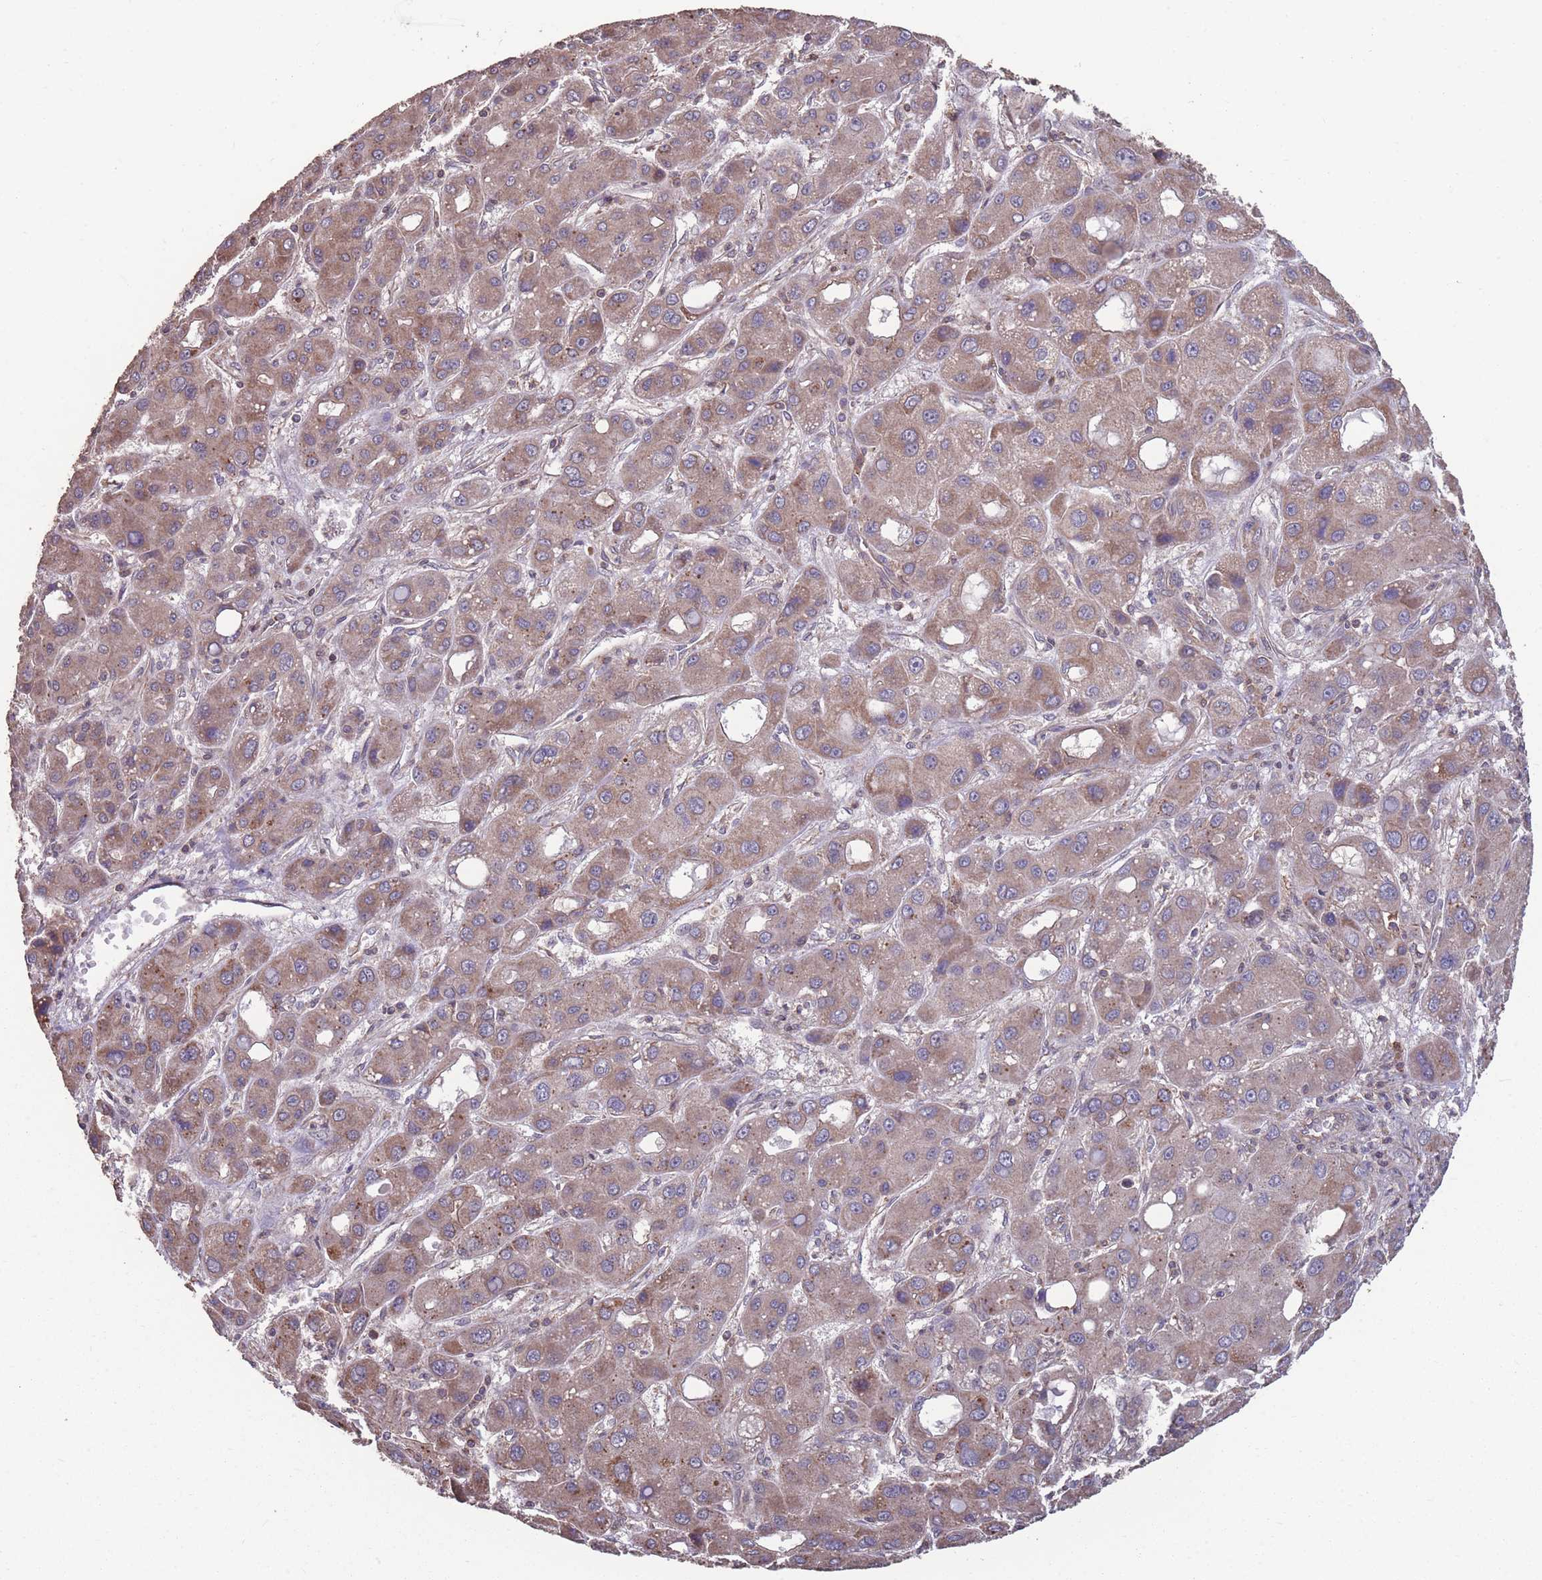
{"staining": {"intensity": "weak", "quantity": ">75%", "location": "cytoplasmic/membranous"}, "tissue": "liver cancer", "cell_type": "Tumor cells", "image_type": "cancer", "snomed": [{"axis": "morphology", "description": "Carcinoma, Hepatocellular, NOS"}, {"axis": "topography", "description": "Liver"}], "caption": "Tumor cells exhibit weak cytoplasmic/membranous staining in approximately >75% of cells in liver cancer.", "gene": "NUDT21", "patient": {"sex": "male", "age": 55}}